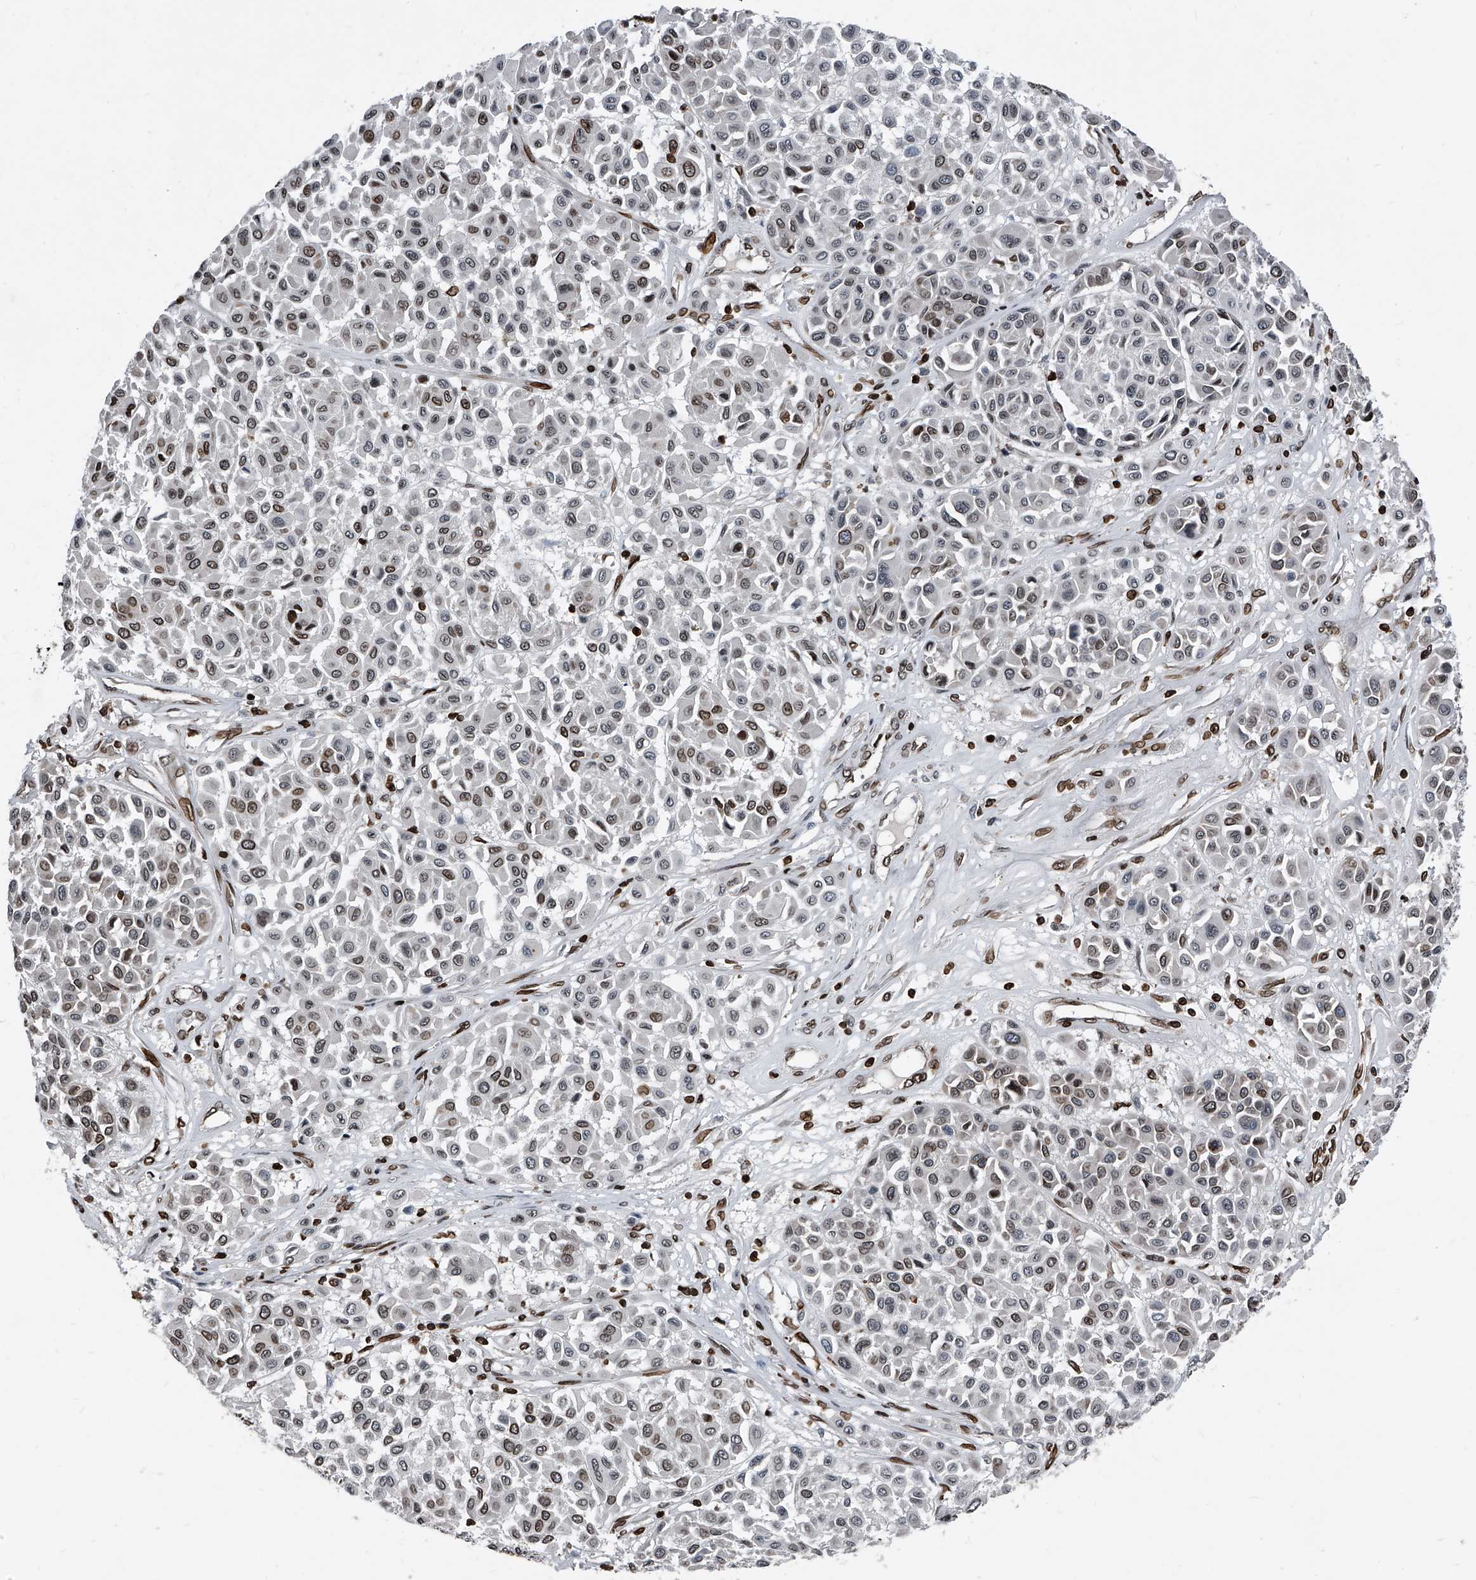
{"staining": {"intensity": "moderate", "quantity": "25%-75%", "location": "cytoplasmic/membranous,nuclear"}, "tissue": "melanoma", "cell_type": "Tumor cells", "image_type": "cancer", "snomed": [{"axis": "morphology", "description": "Malignant melanoma, Metastatic site"}, {"axis": "topography", "description": "Soft tissue"}], "caption": "High-power microscopy captured an immunohistochemistry micrograph of melanoma, revealing moderate cytoplasmic/membranous and nuclear positivity in about 25%-75% of tumor cells.", "gene": "PHF20", "patient": {"sex": "male", "age": 41}}